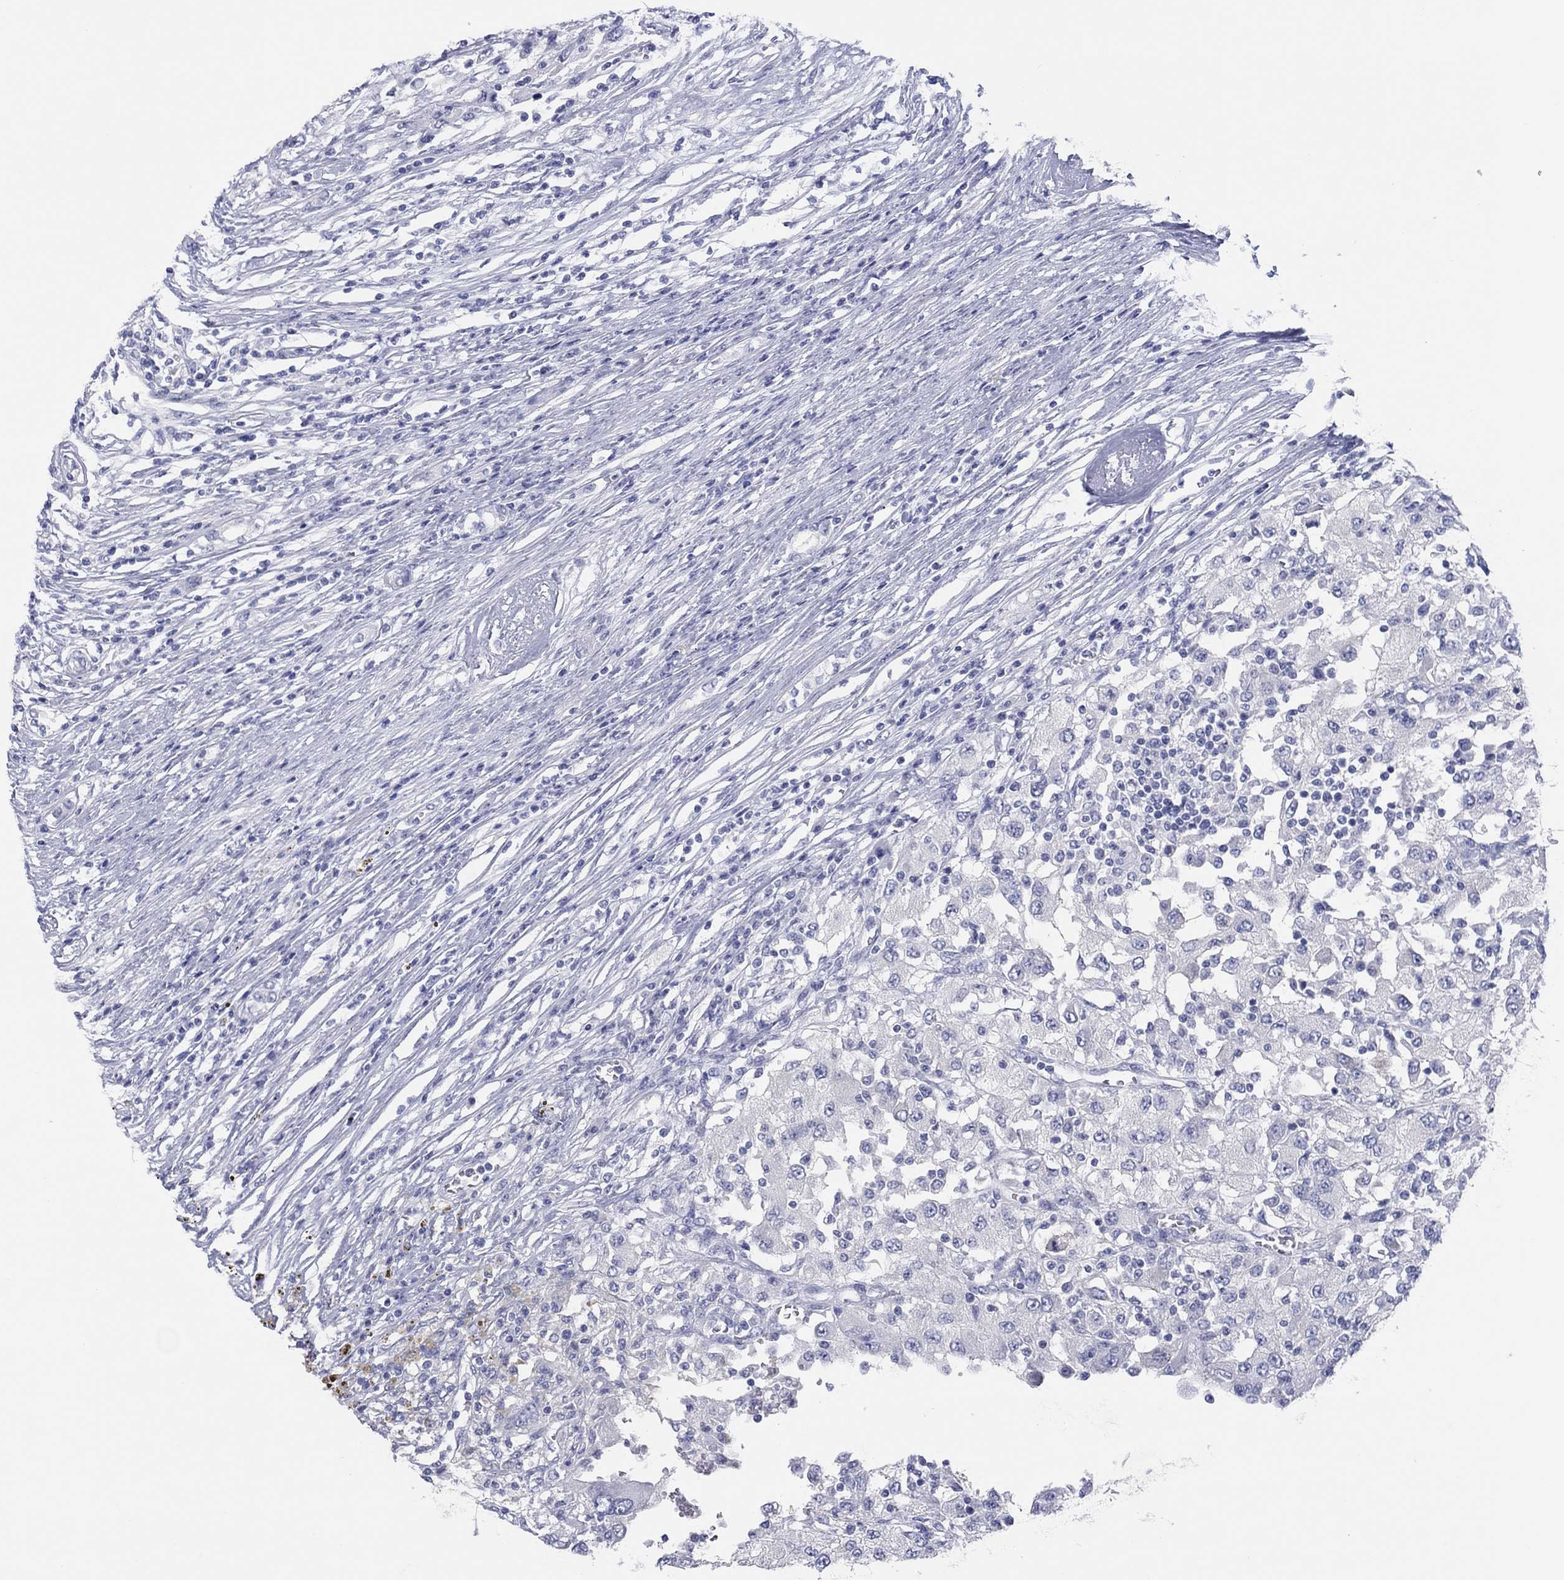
{"staining": {"intensity": "negative", "quantity": "none", "location": "none"}, "tissue": "renal cancer", "cell_type": "Tumor cells", "image_type": "cancer", "snomed": [{"axis": "morphology", "description": "Adenocarcinoma, NOS"}, {"axis": "topography", "description": "Kidney"}], "caption": "Micrograph shows no significant protein staining in tumor cells of renal cancer.", "gene": "CPNE6", "patient": {"sex": "female", "age": 67}}